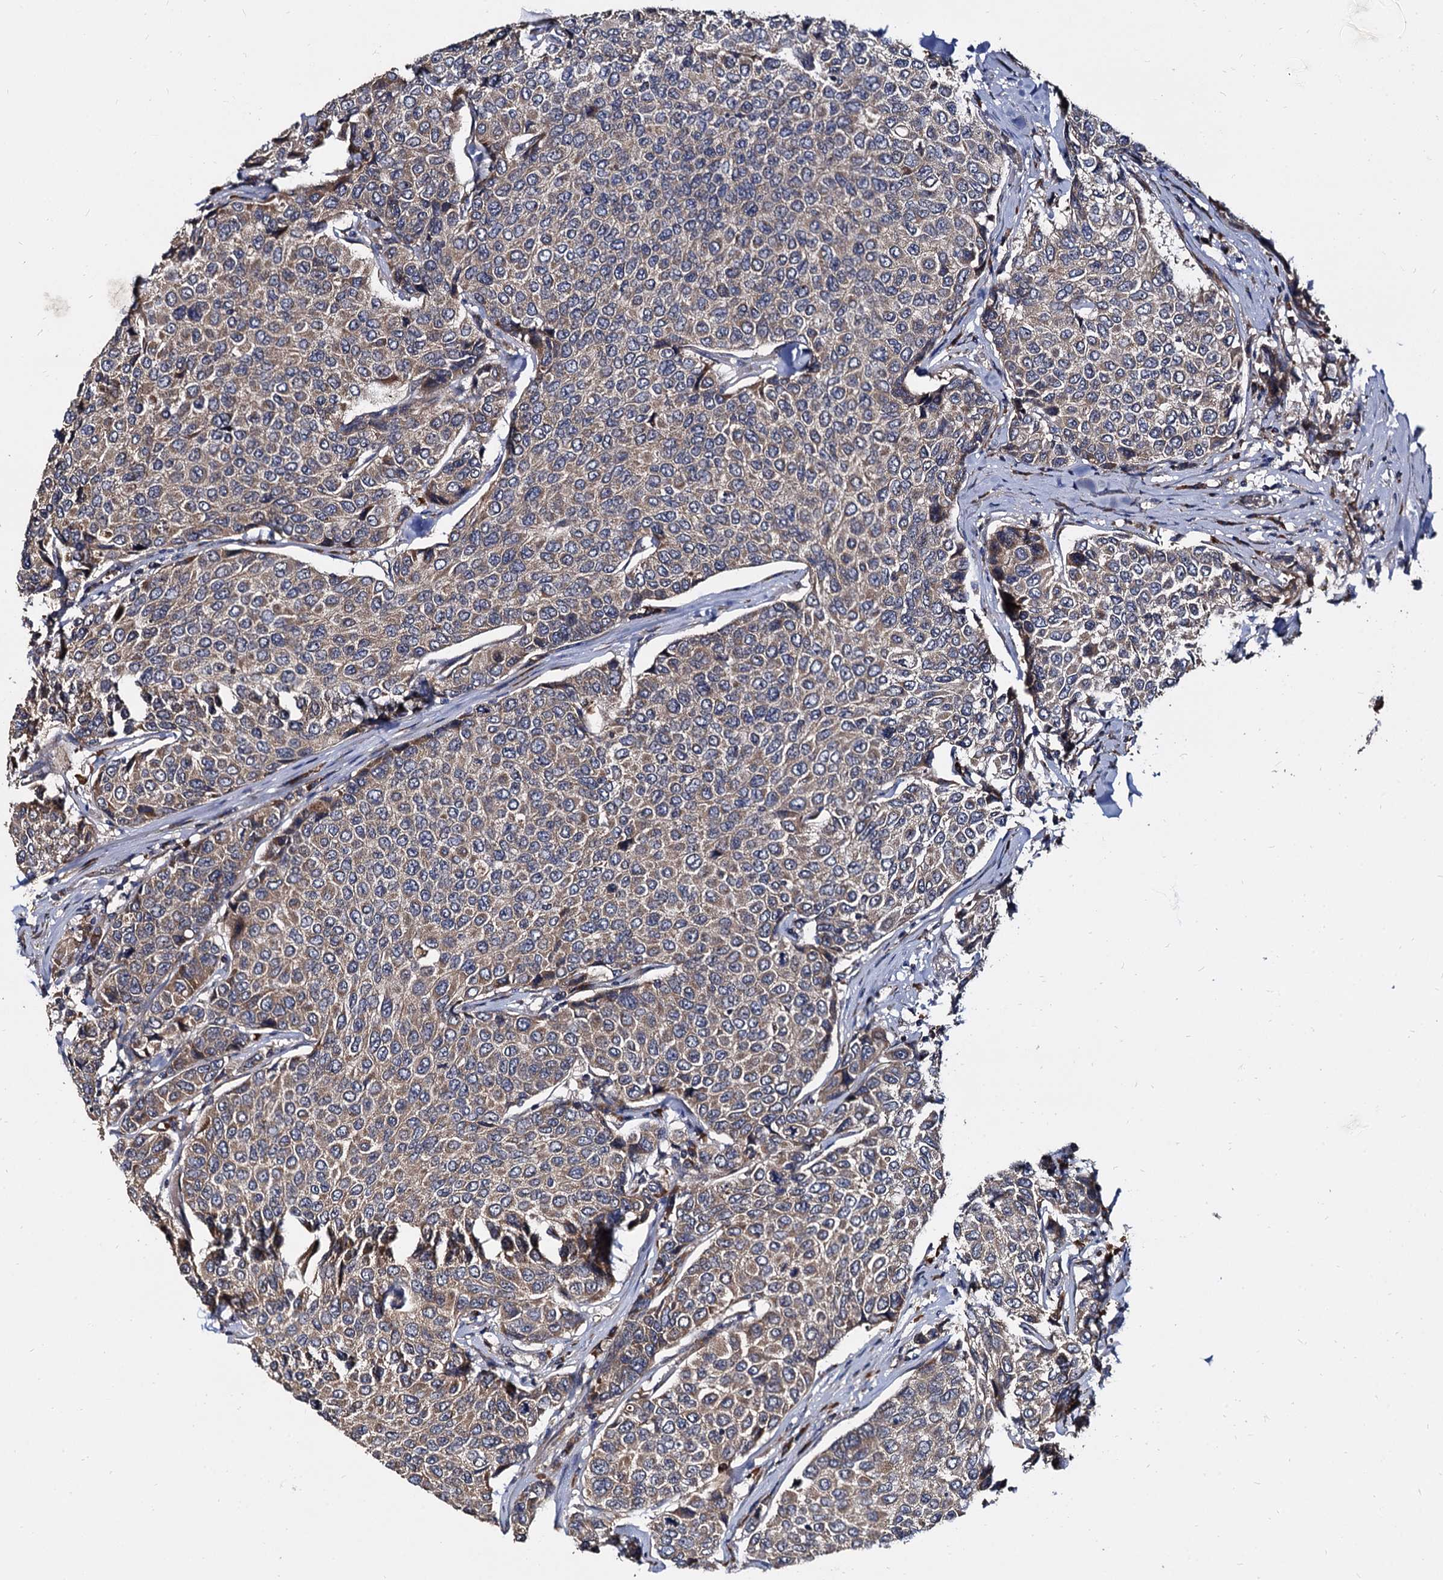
{"staining": {"intensity": "weak", "quantity": ">75%", "location": "cytoplasmic/membranous"}, "tissue": "breast cancer", "cell_type": "Tumor cells", "image_type": "cancer", "snomed": [{"axis": "morphology", "description": "Duct carcinoma"}, {"axis": "topography", "description": "Breast"}], "caption": "High-power microscopy captured an IHC histopathology image of breast cancer (invasive ductal carcinoma), revealing weak cytoplasmic/membranous expression in approximately >75% of tumor cells.", "gene": "WWC3", "patient": {"sex": "female", "age": 55}}